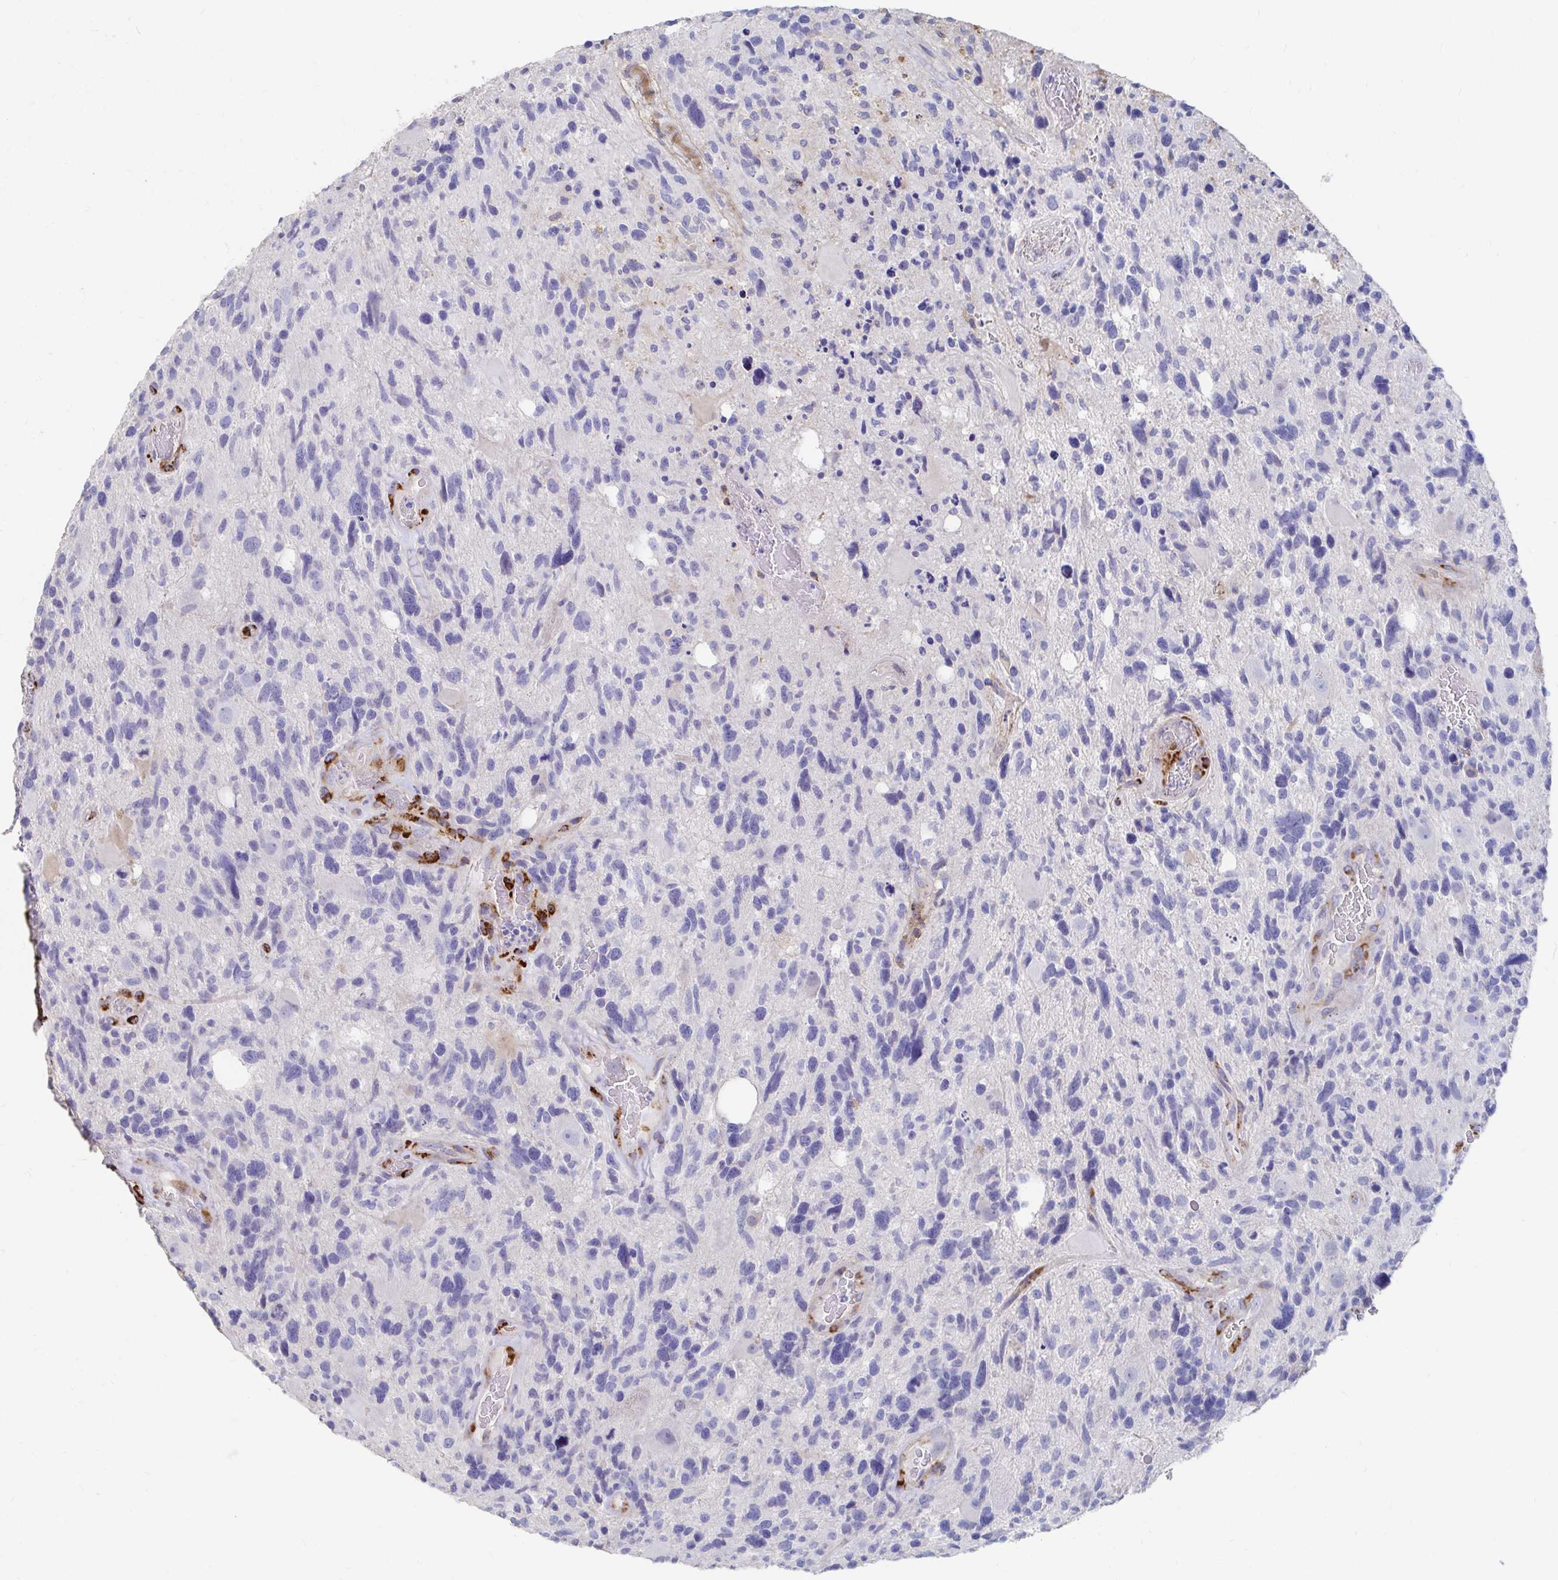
{"staining": {"intensity": "negative", "quantity": "none", "location": "none"}, "tissue": "glioma", "cell_type": "Tumor cells", "image_type": "cancer", "snomed": [{"axis": "morphology", "description": "Glioma, malignant, High grade"}, {"axis": "topography", "description": "Brain"}], "caption": "DAB immunohistochemical staining of human malignant glioma (high-grade) reveals no significant staining in tumor cells.", "gene": "LAMC3", "patient": {"sex": "male", "age": 49}}